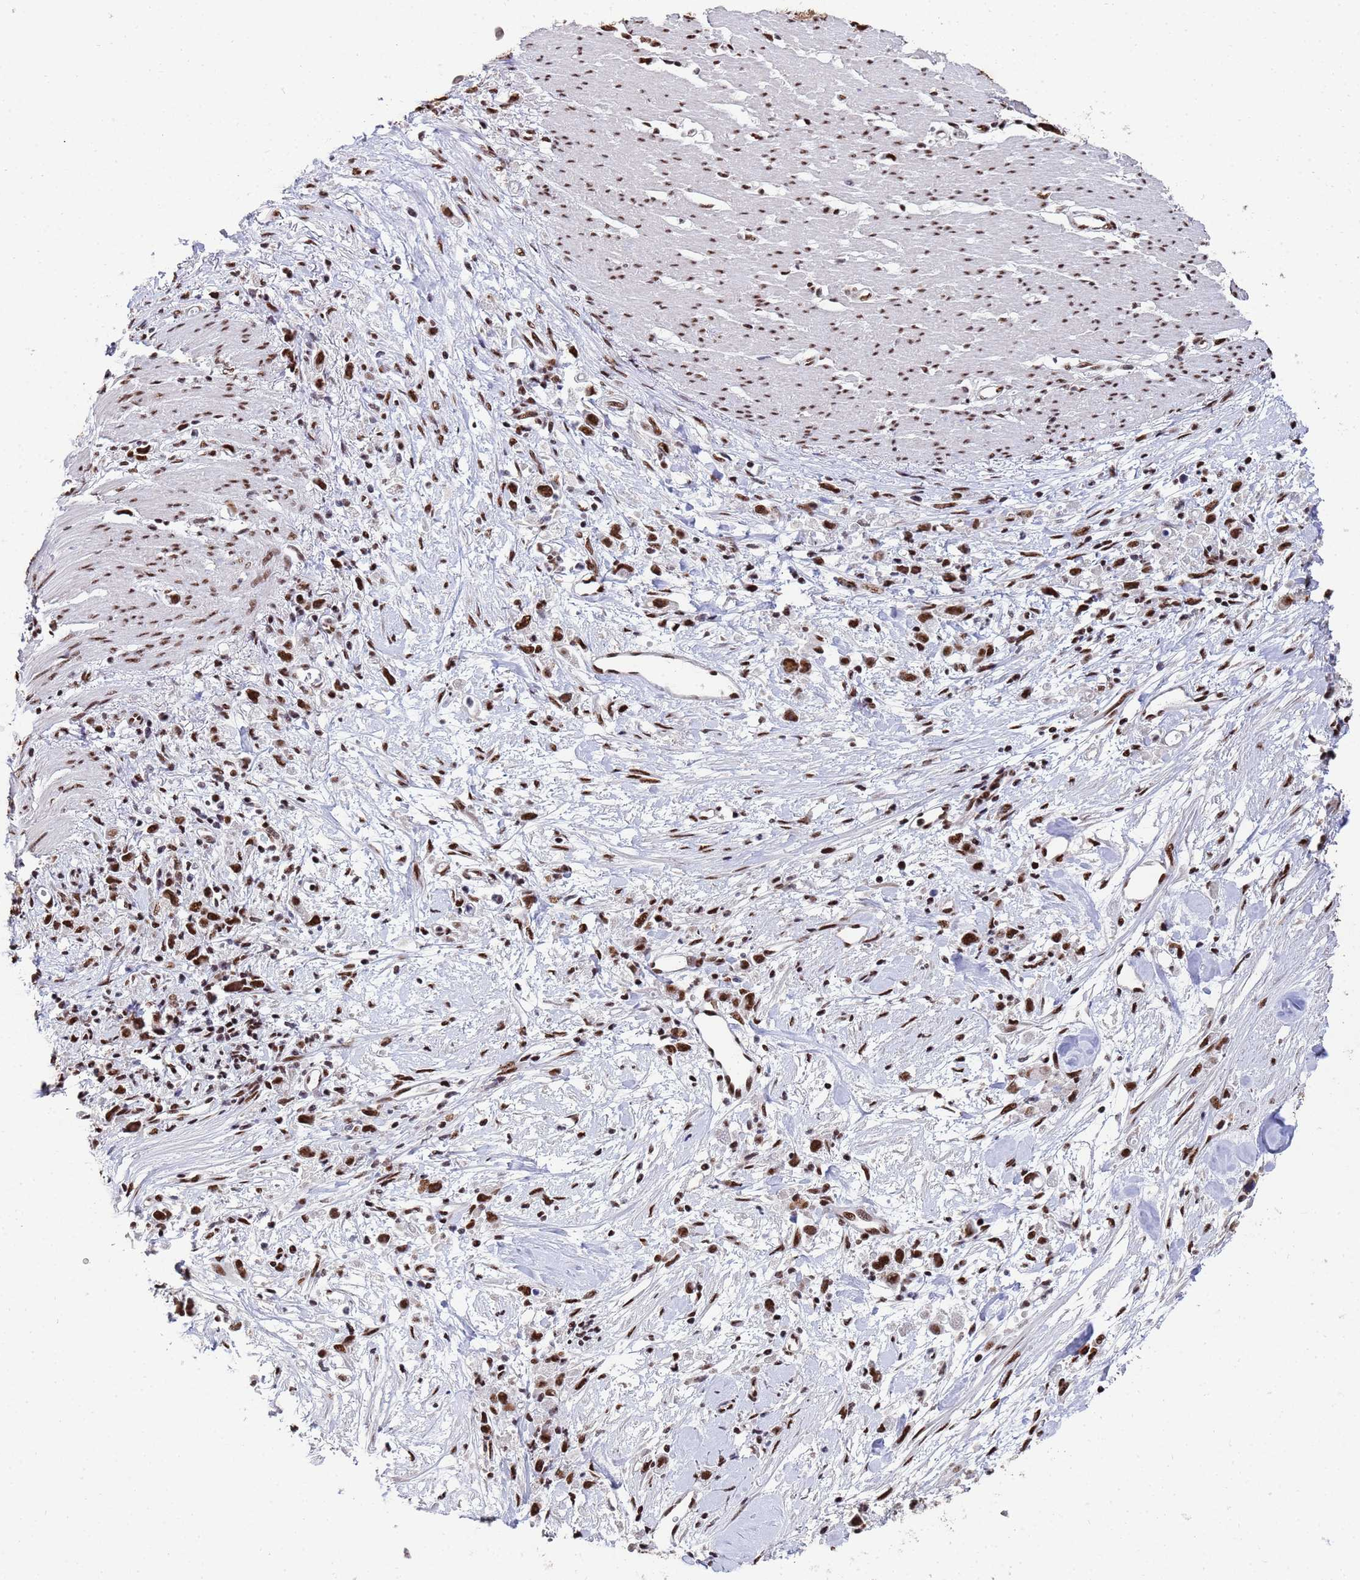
{"staining": {"intensity": "moderate", "quantity": ">75%", "location": "nuclear"}, "tissue": "stomach cancer", "cell_type": "Tumor cells", "image_type": "cancer", "snomed": [{"axis": "morphology", "description": "Adenocarcinoma, NOS"}, {"axis": "topography", "description": "Stomach"}], "caption": "A micrograph showing moderate nuclear positivity in approximately >75% of tumor cells in stomach adenocarcinoma, as visualized by brown immunohistochemical staining.", "gene": "SF3B2", "patient": {"sex": "female", "age": 59}}